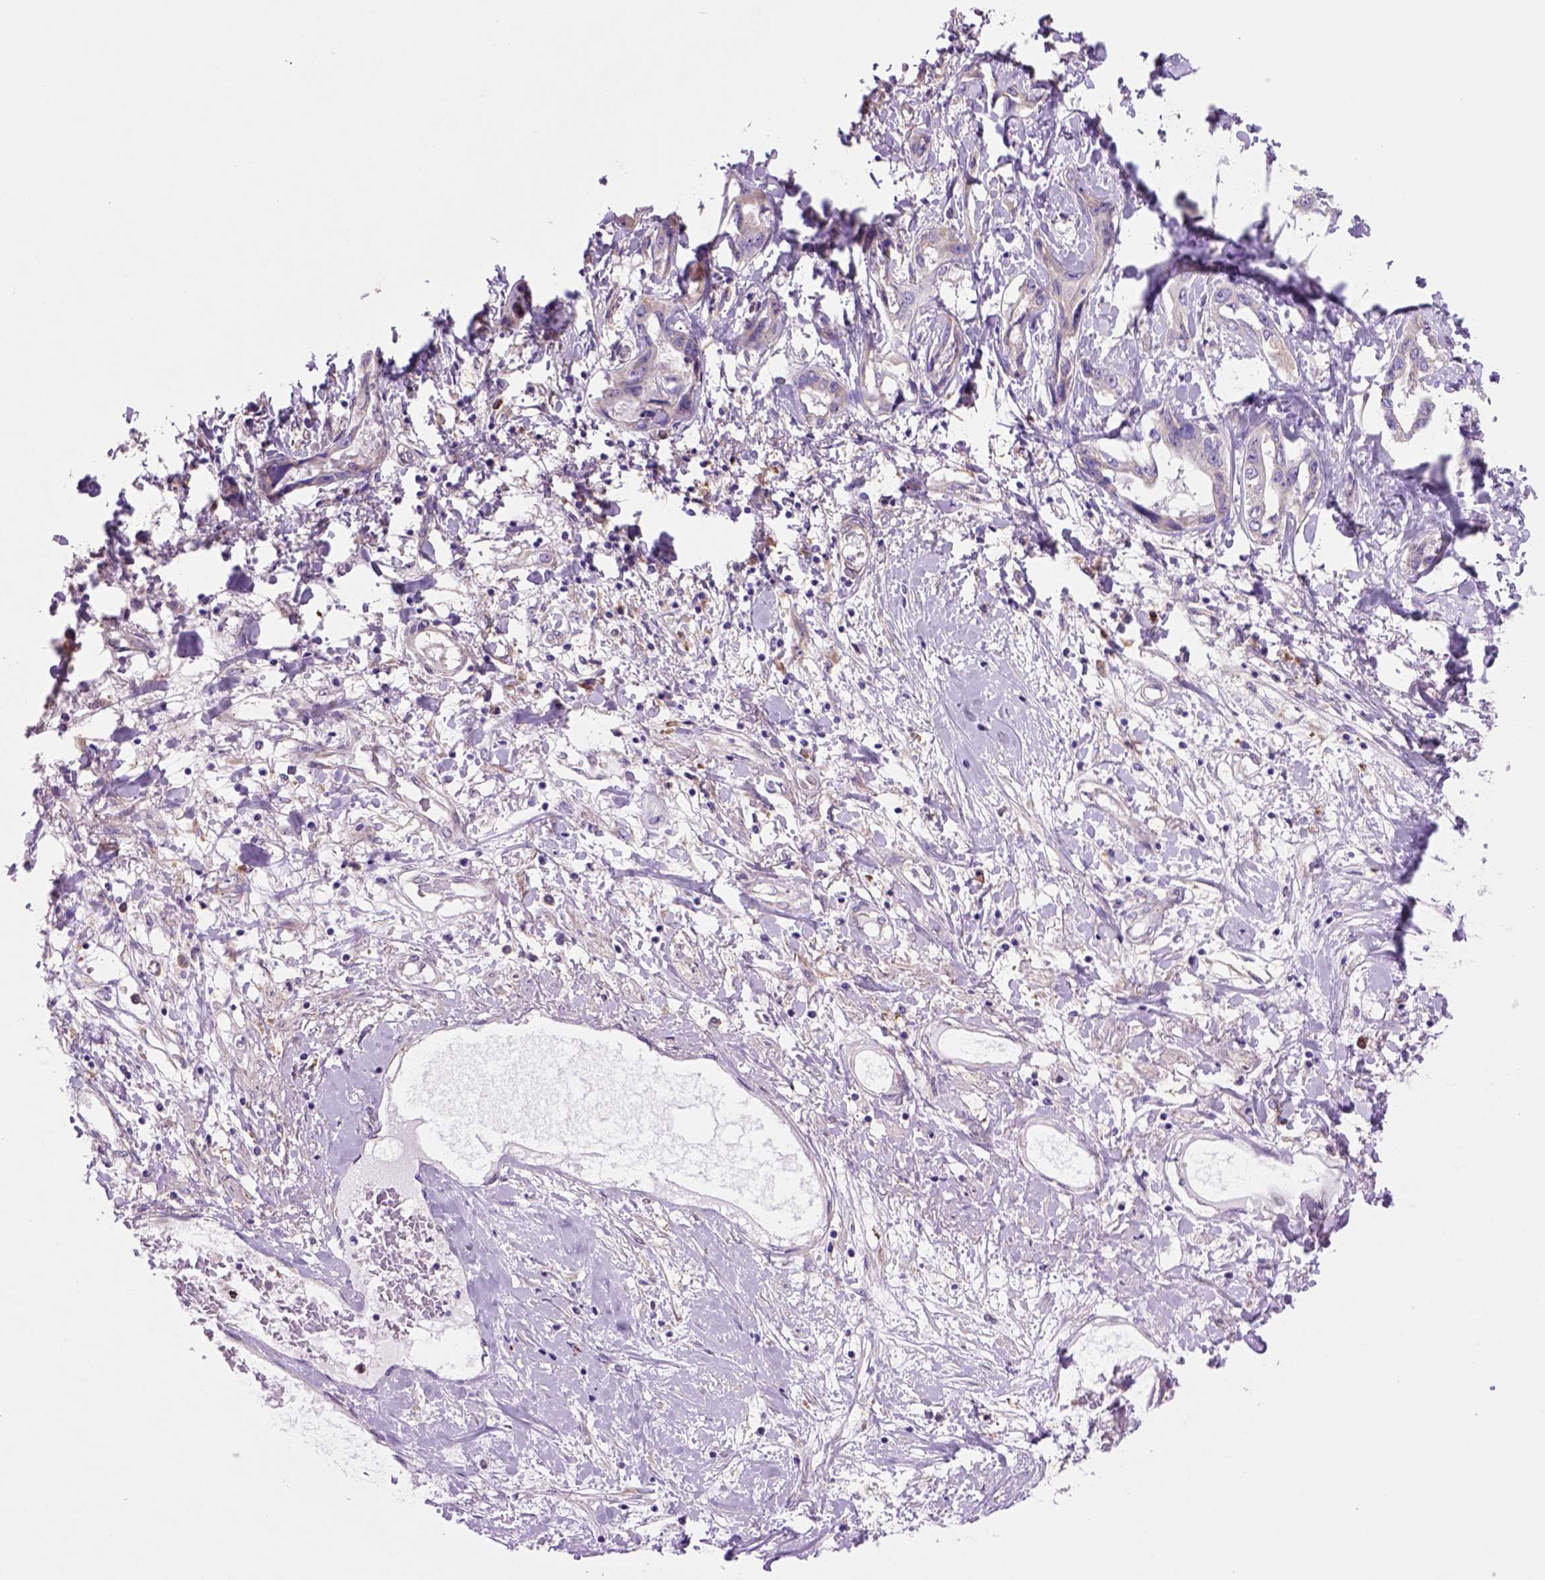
{"staining": {"intensity": "negative", "quantity": "none", "location": "none"}, "tissue": "liver cancer", "cell_type": "Tumor cells", "image_type": "cancer", "snomed": [{"axis": "morphology", "description": "Cholangiocarcinoma"}, {"axis": "topography", "description": "Liver"}], "caption": "Protein analysis of cholangiocarcinoma (liver) shows no significant staining in tumor cells. (DAB (3,3'-diaminobenzidine) immunohistochemistry (IHC) with hematoxylin counter stain).", "gene": "PIAS3", "patient": {"sex": "male", "age": 59}}